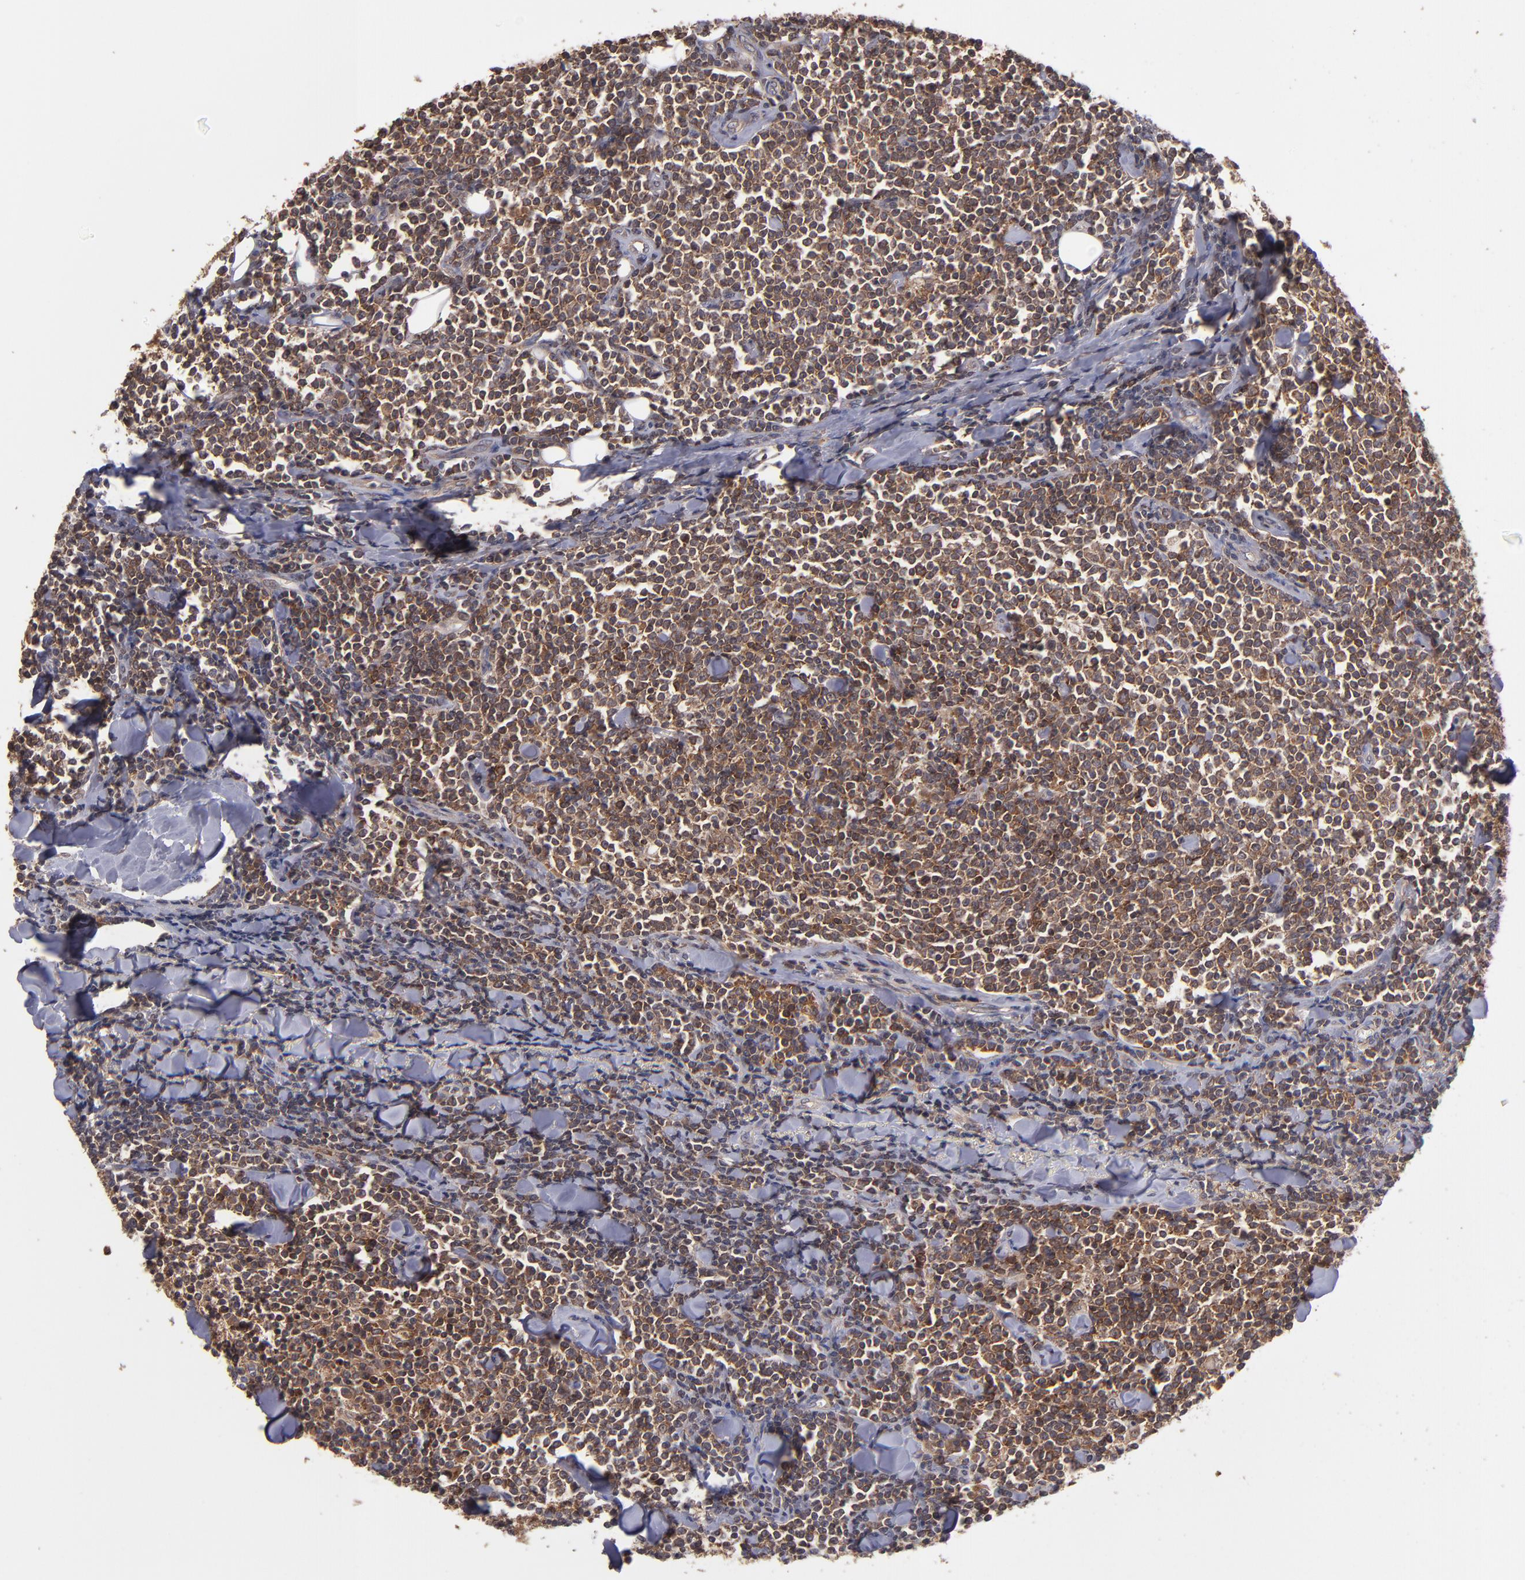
{"staining": {"intensity": "strong", "quantity": ">75%", "location": "cytoplasmic/membranous"}, "tissue": "lymphoma", "cell_type": "Tumor cells", "image_type": "cancer", "snomed": [{"axis": "morphology", "description": "Malignant lymphoma, non-Hodgkin's type, Low grade"}, {"axis": "topography", "description": "Soft tissue"}], "caption": "Approximately >75% of tumor cells in lymphoma display strong cytoplasmic/membranous protein staining as visualized by brown immunohistochemical staining.", "gene": "NF2", "patient": {"sex": "male", "age": 92}}